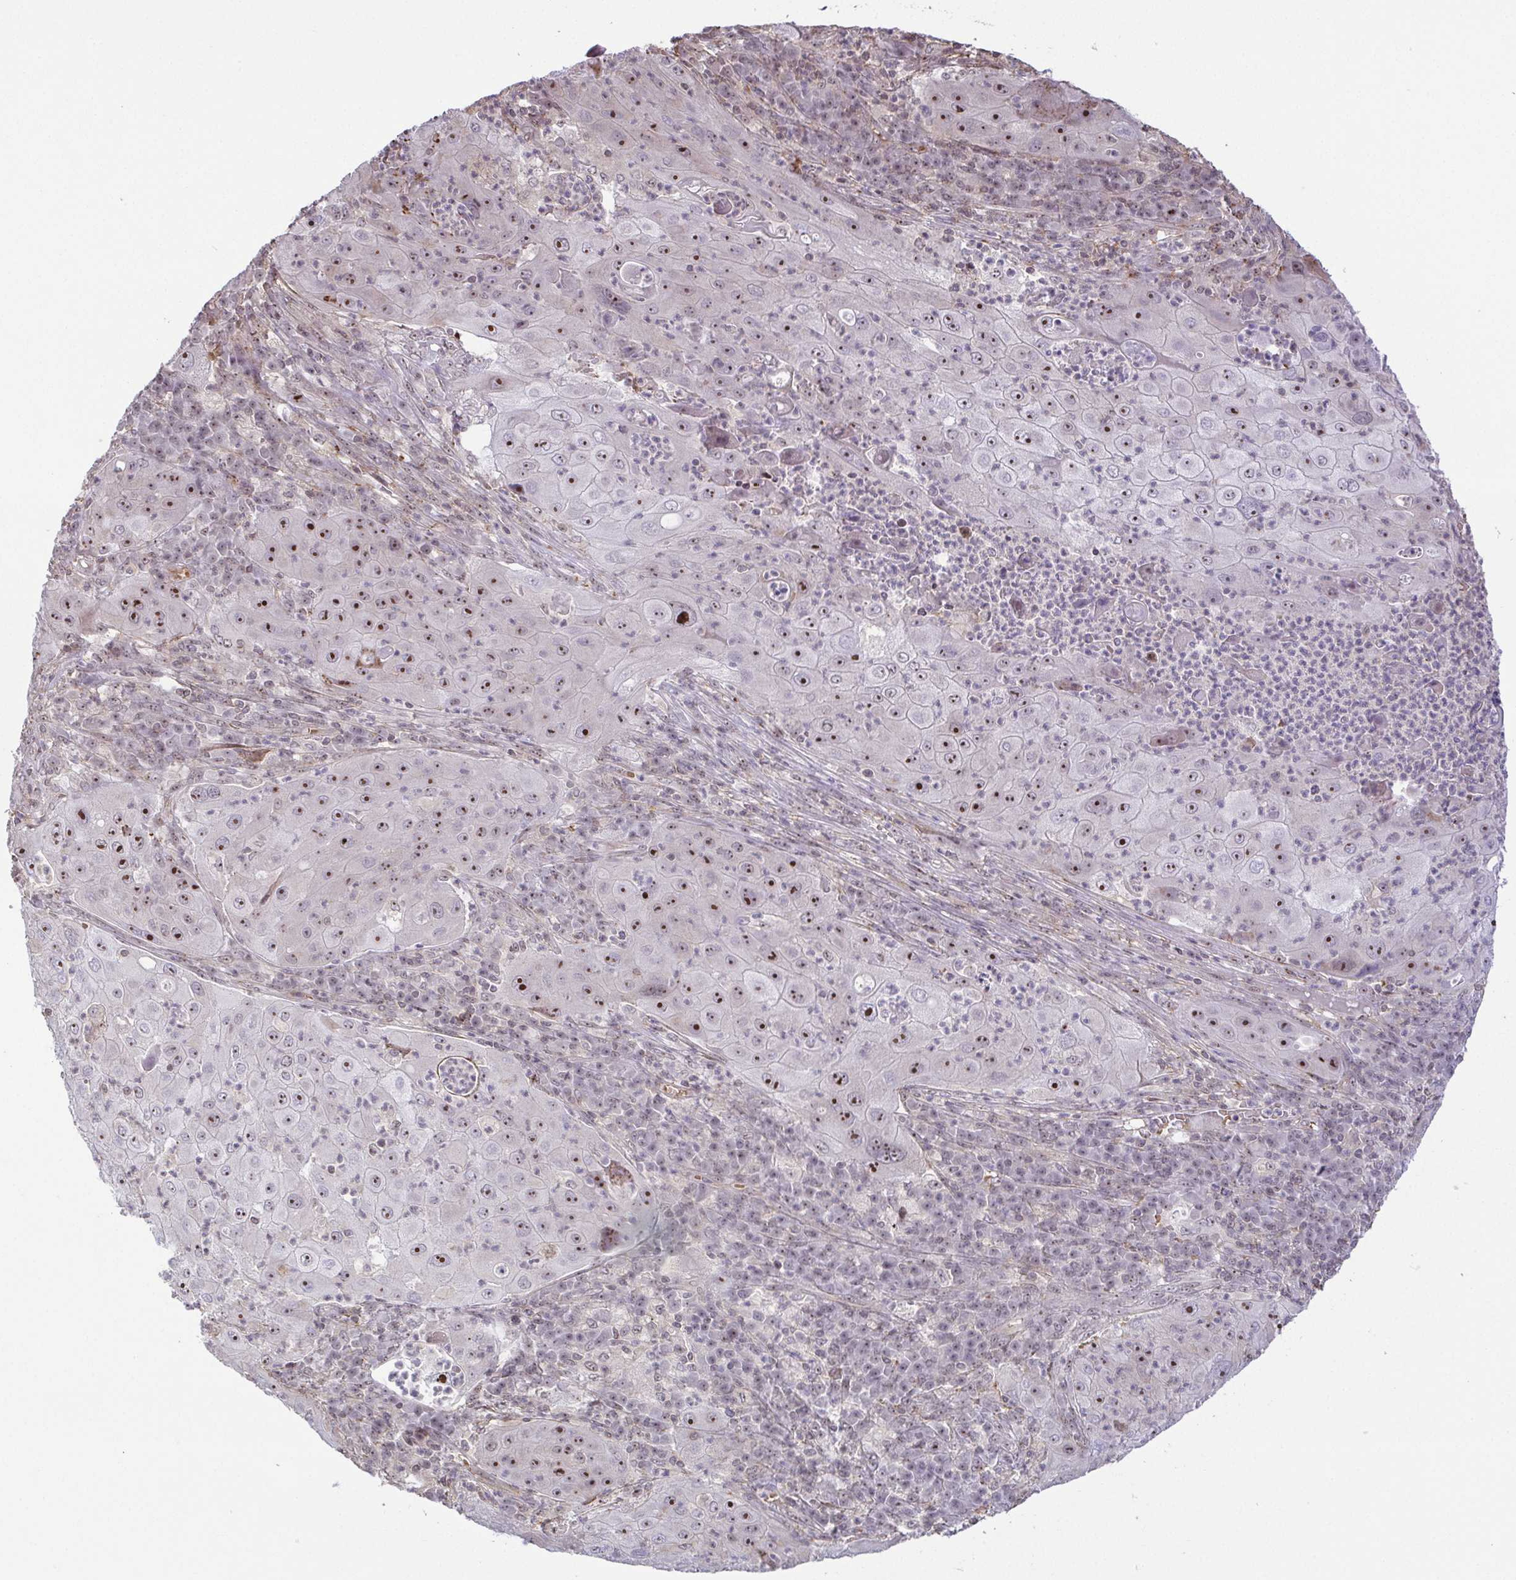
{"staining": {"intensity": "moderate", "quantity": "25%-75%", "location": "nuclear"}, "tissue": "lung cancer", "cell_type": "Tumor cells", "image_type": "cancer", "snomed": [{"axis": "morphology", "description": "Squamous cell carcinoma, NOS"}, {"axis": "topography", "description": "Lung"}], "caption": "Immunohistochemistry (IHC) photomicrograph of neoplastic tissue: human squamous cell carcinoma (lung) stained using immunohistochemistry (IHC) displays medium levels of moderate protein expression localized specifically in the nuclear of tumor cells, appearing as a nuclear brown color.", "gene": "RSL24D1", "patient": {"sex": "female", "age": 59}}